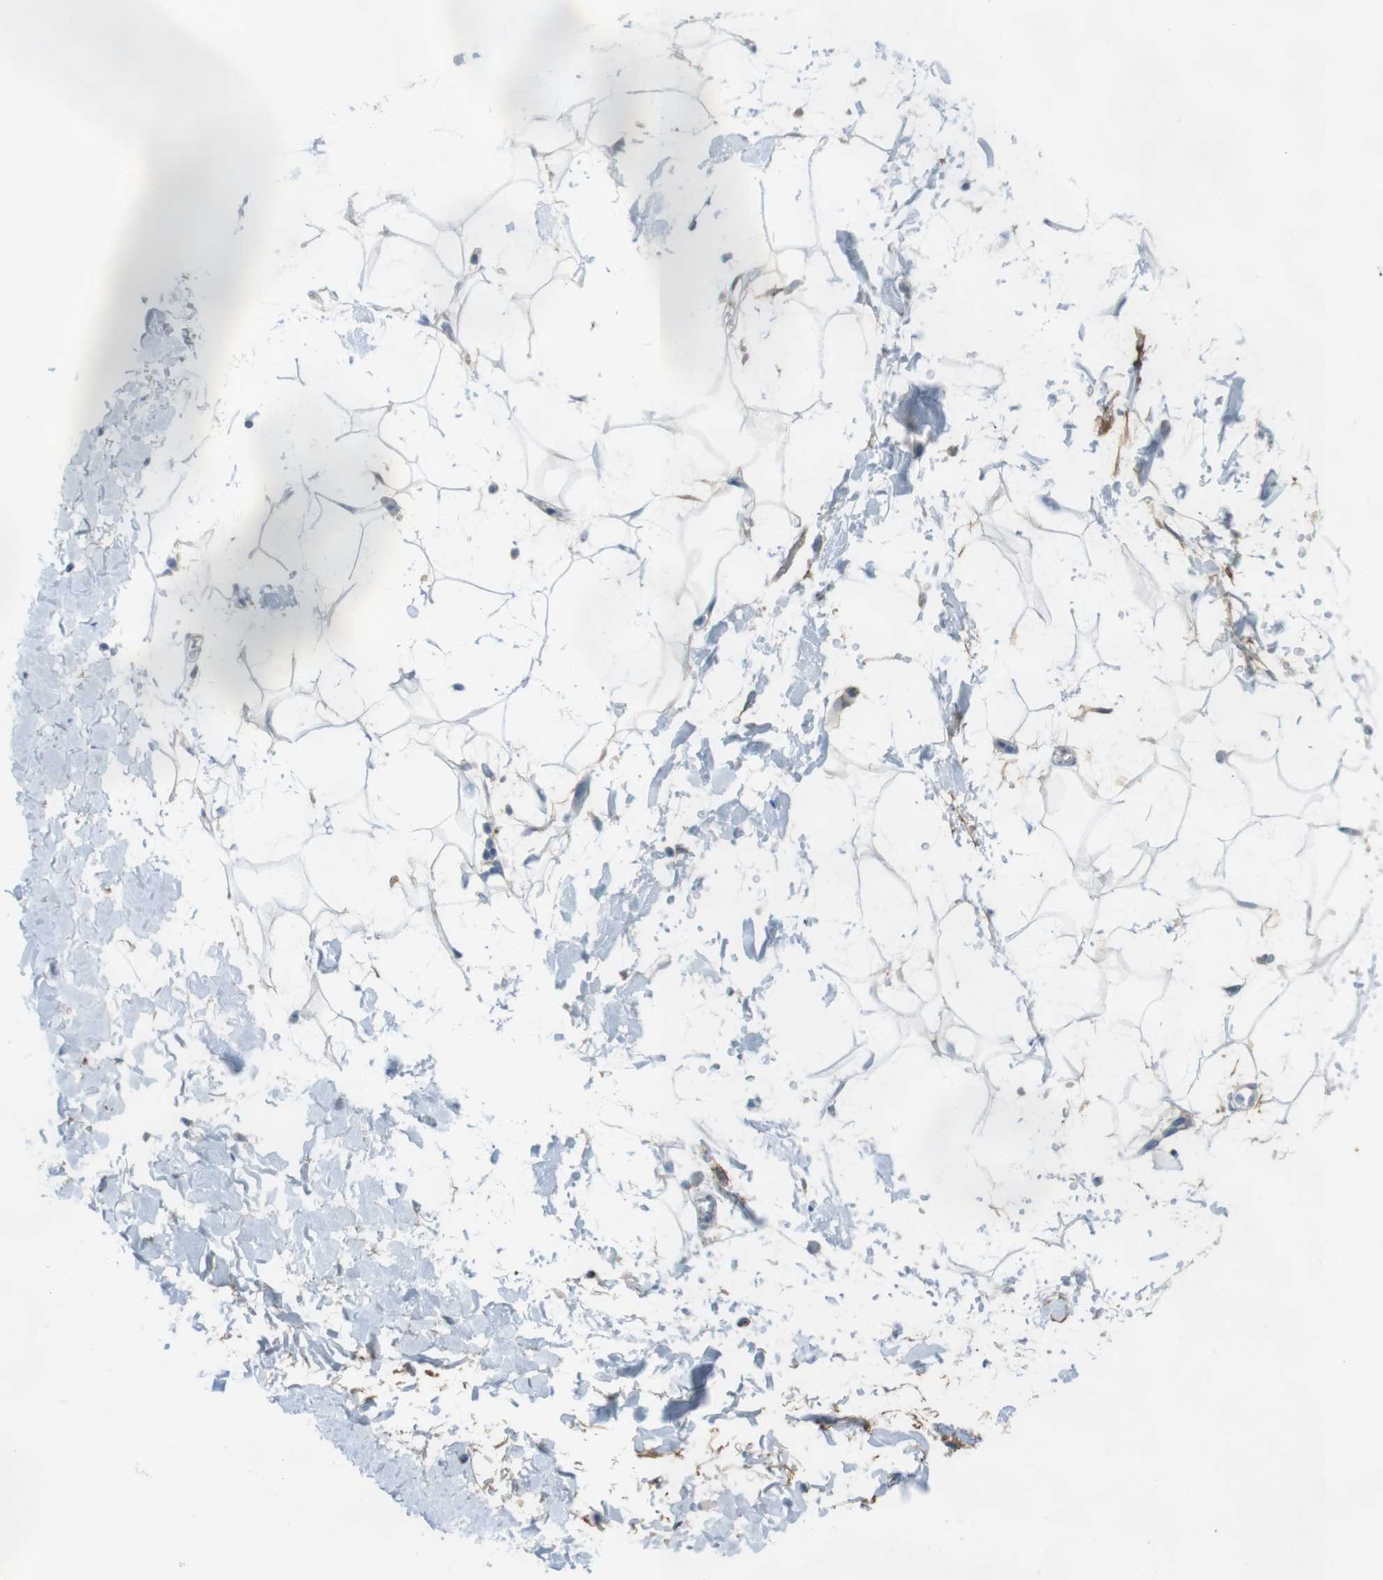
{"staining": {"intensity": "negative", "quantity": "none", "location": "none"}, "tissue": "adipose tissue", "cell_type": "Adipocytes", "image_type": "normal", "snomed": [{"axis": "morphology", "description": "Normal tissue, NOS"}, {"axis": "topography", "description": "Soft tissue"}], "caption": "The image demonstrates no staining of adipocytes in unremarkable adipose tissue.", "gene": "ENTPD7", "patient": {"sex": "male", "age": 72}}